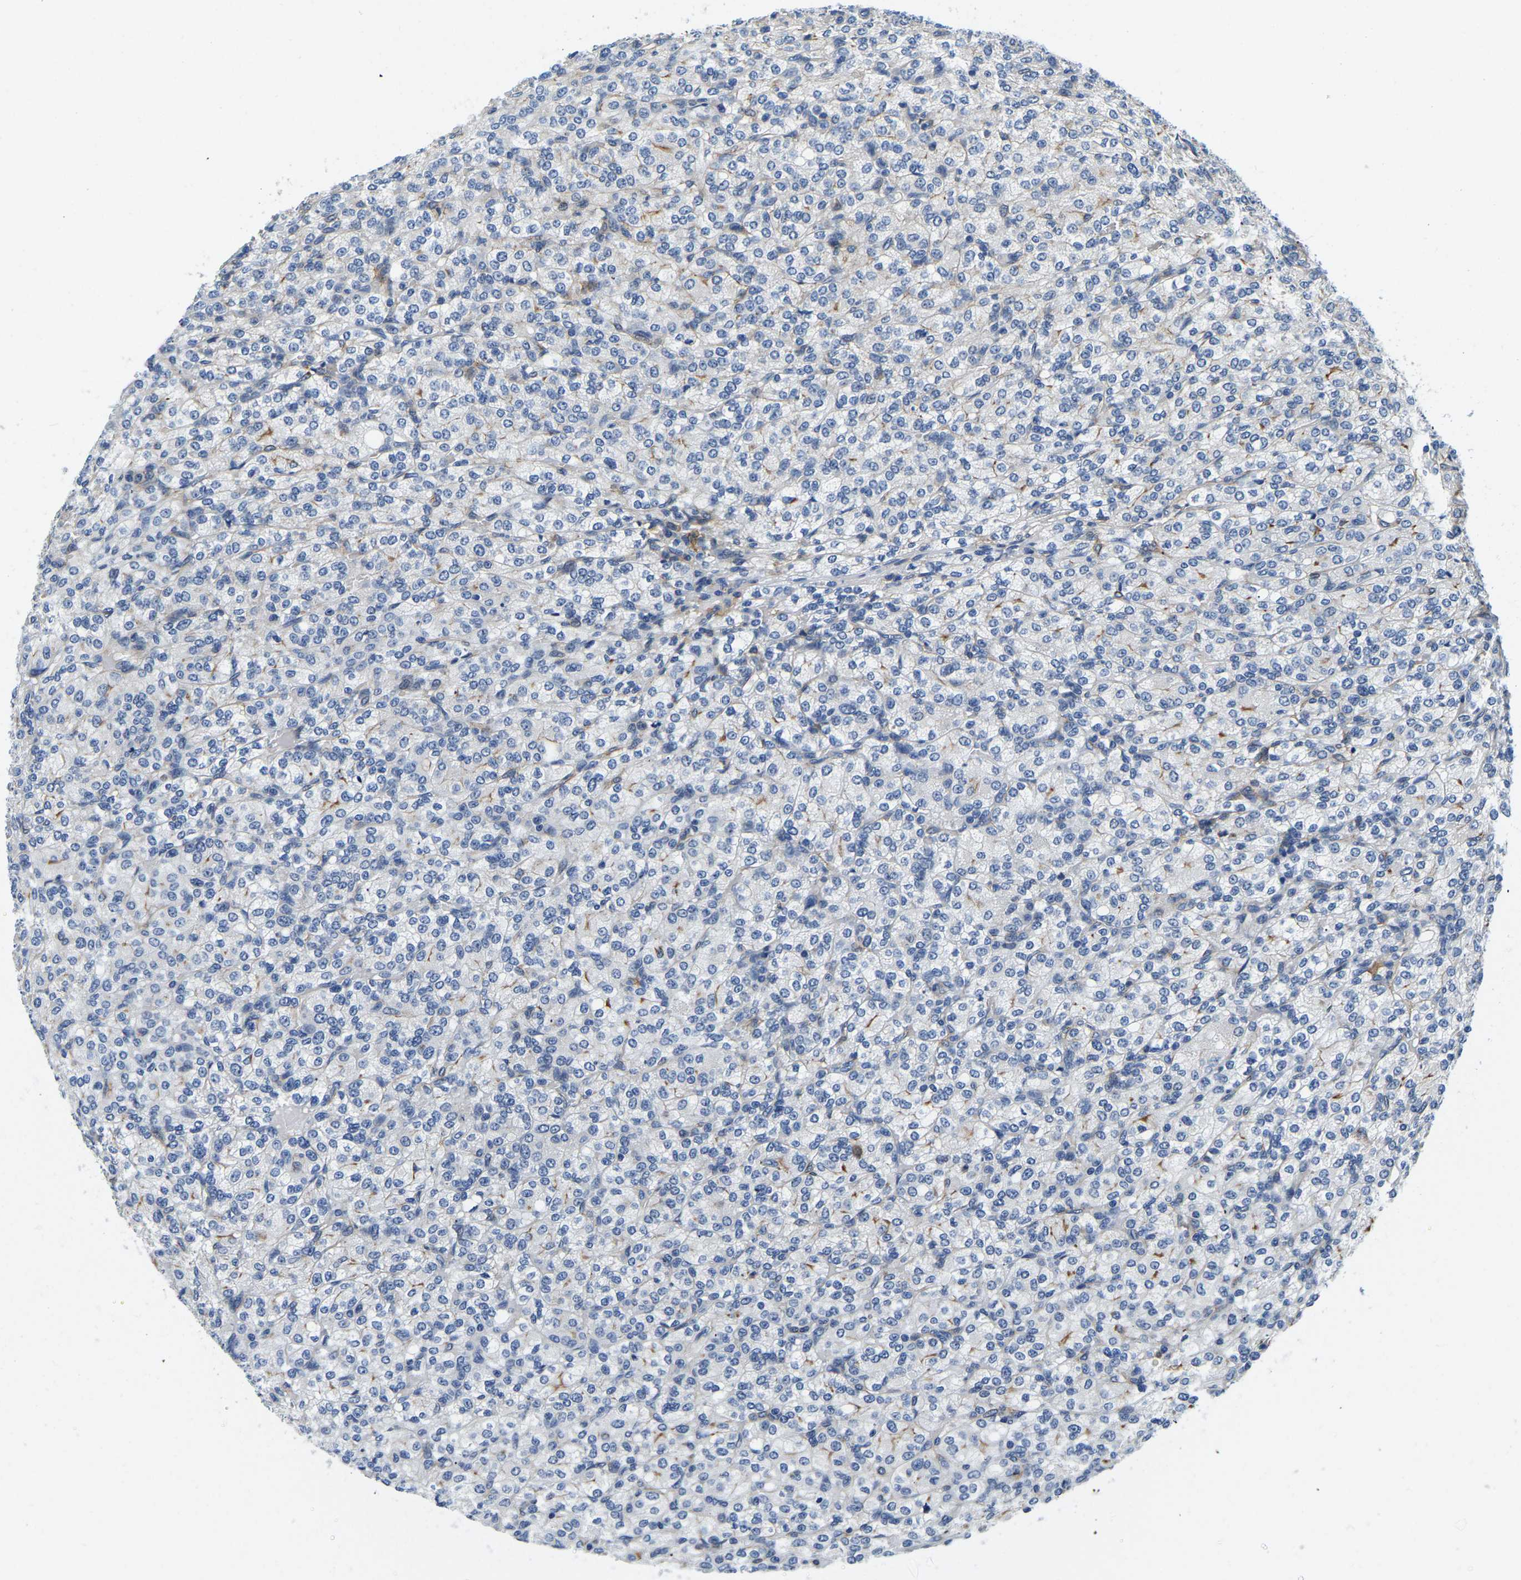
{"staining": {"intensity": "negative", "quantity": "none", "location": "none"}, "tissue": "renal cancer", "cell_type": "Tumor cells", "image_type": "cancer", "snomed": [{"axis": "morphology", "description": "Adenocarcinoma, NOS"}, {"axis": "topography", "description": "Kidney"}], "caption": "An image of adenocarcinoma (renal) stained for a protein demonstrates no brown staining in tumor cells.", "gene": "LIAS", "patient": {"sex": "male", "age": 77}}